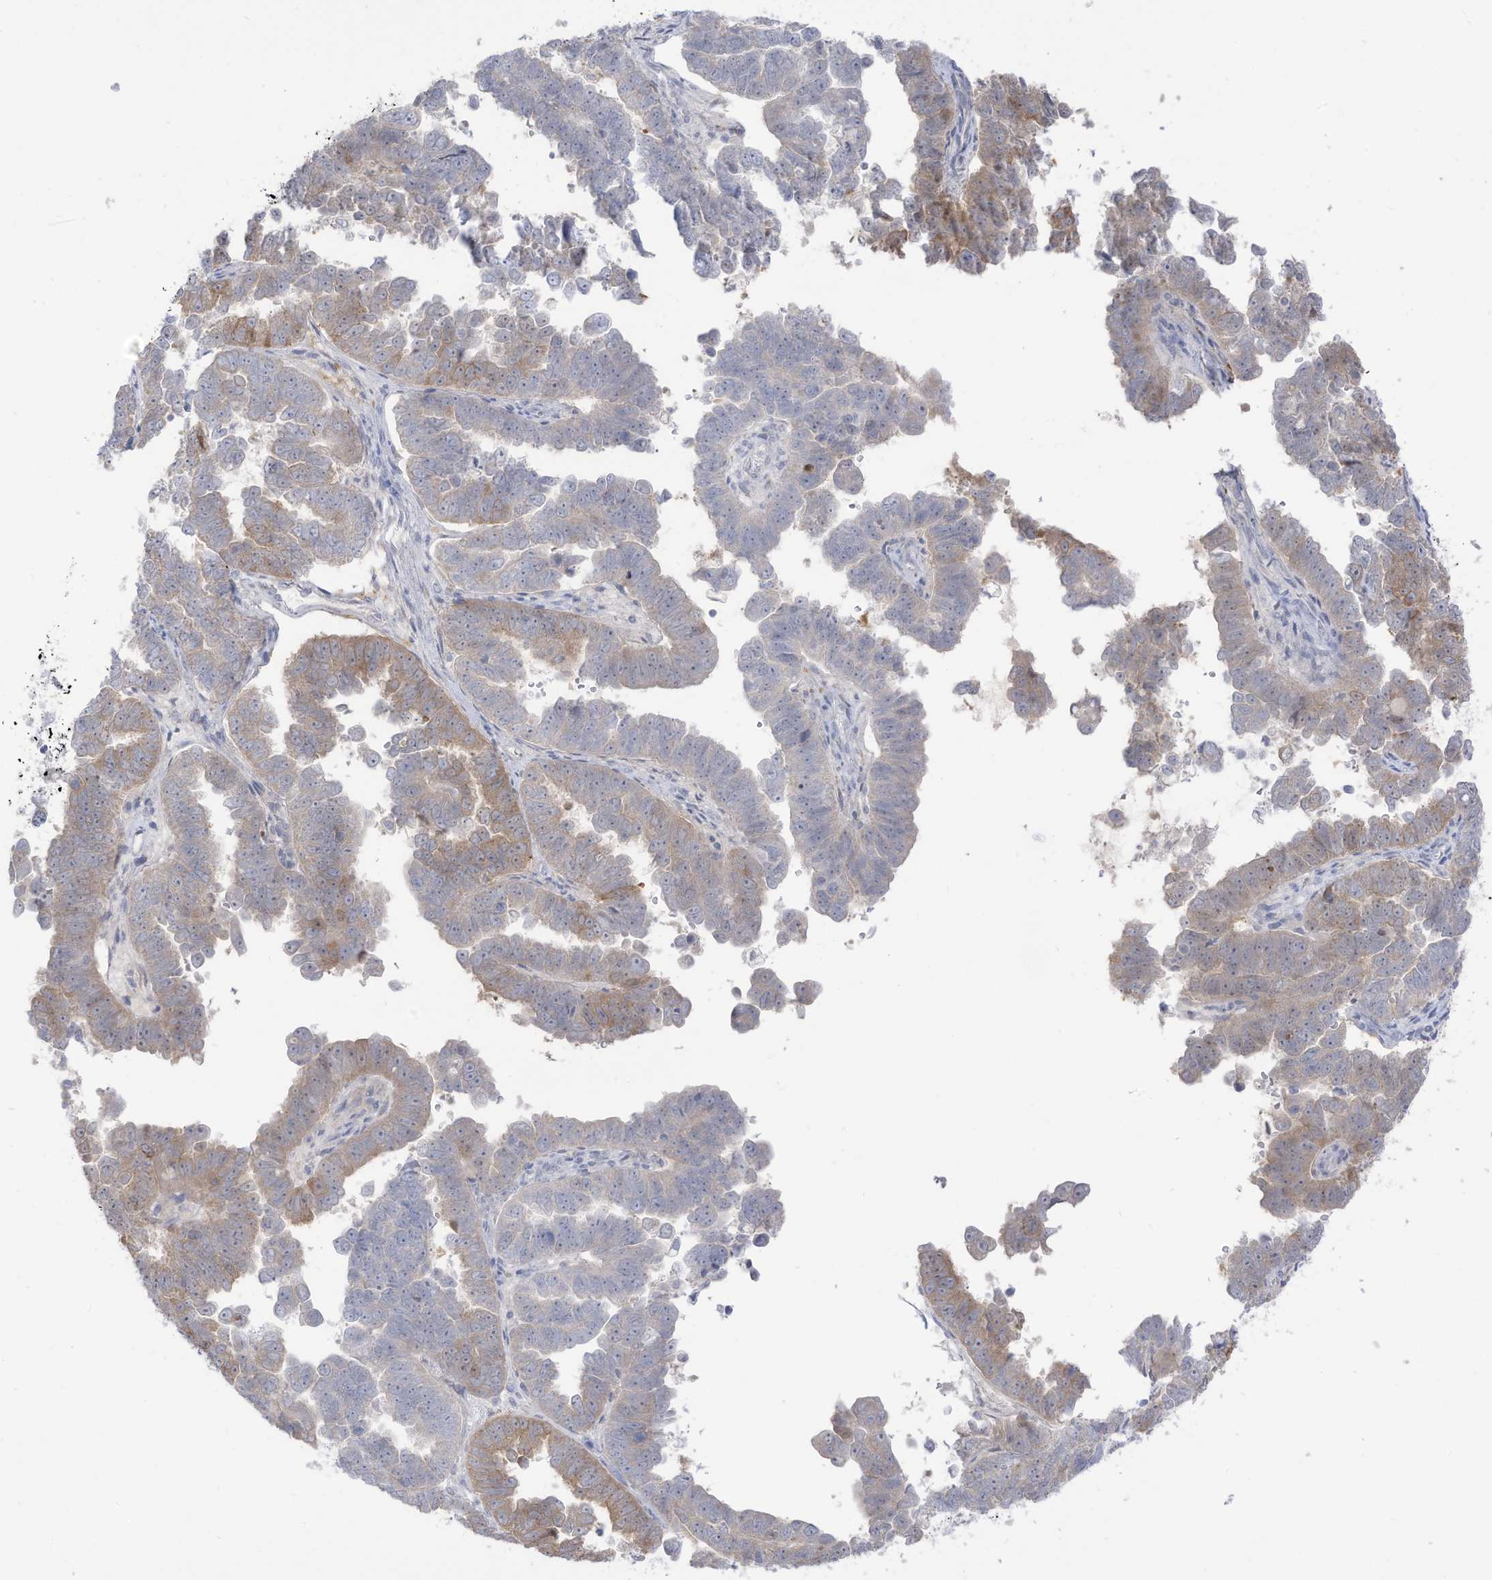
{"staining": {"intensity": "moderate", "quantity": "<25%", "location": "cytoplasmic/membranous"}, "tissue": "endometrial cancer", "cell_type": "Tumor cells", "image_type": "cancer", "snomed": [{"axis": "morphology", "description": "Adenocarcinoma, NOS"}, {"axis": "topography", "description": "Endometrium"}], "caption": "Protein staining of endometrial cancer tissue demonstrates moderate cytoplasmic/membranous positivity in about <25% of tumor cells.", "gene": "OGT", "patient": {"sex": "female", "age": 75}}